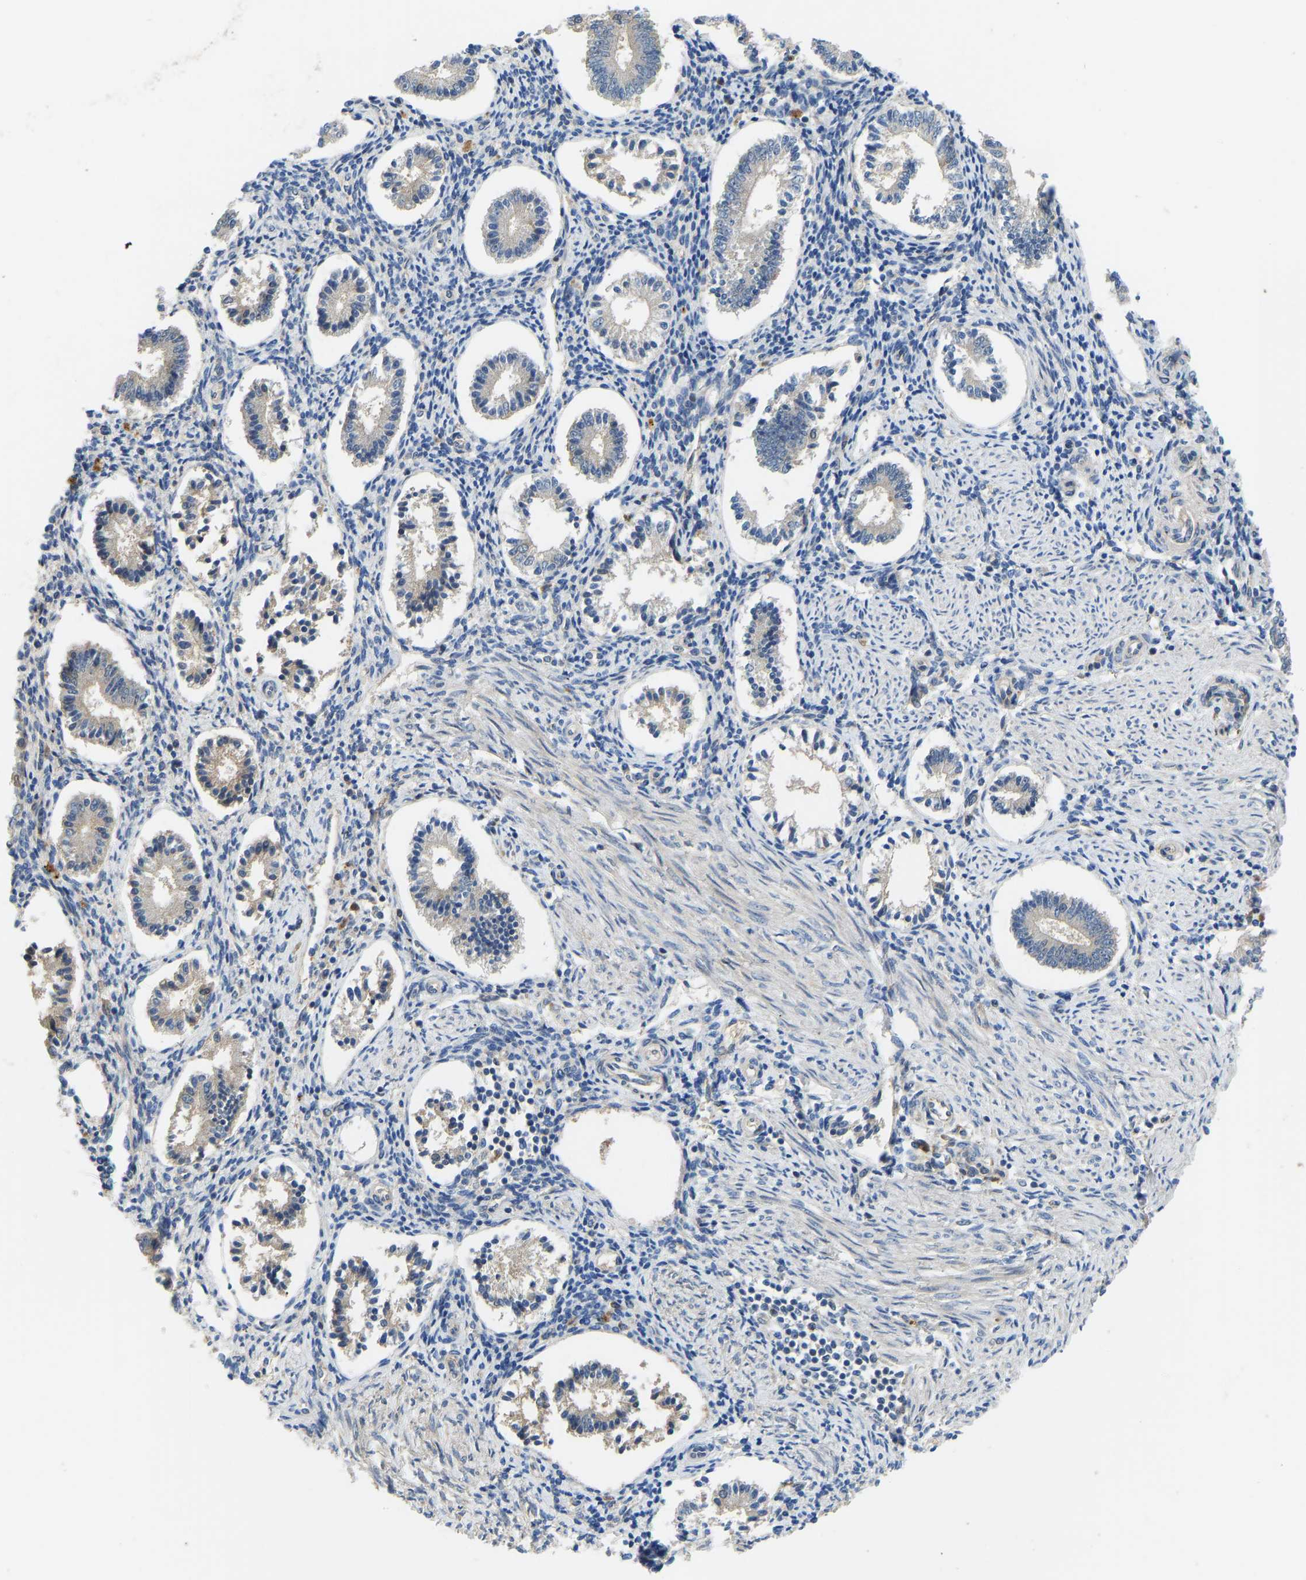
{"staining": {"intensity": "weak", "quantity": "25%-75%", "location": "cytoplasmic/membranous"}, "tissue": "endometrium", "cell_type": "Cells in endometrial stroma", "image_type": "normal", "snomed": [{"axis": "morphology", "description": "Normal tissue, NOS"}, {"axis": "topography", "description": "Endometrium"}], "caption": "A brown stain highlights weak cytoplasmic/membranous expression of a protein in cells in endometrial stroma of unremarkable human endometrium.", "gene": "ZNF251", "patient": {"sex": "female", "age": 42}}